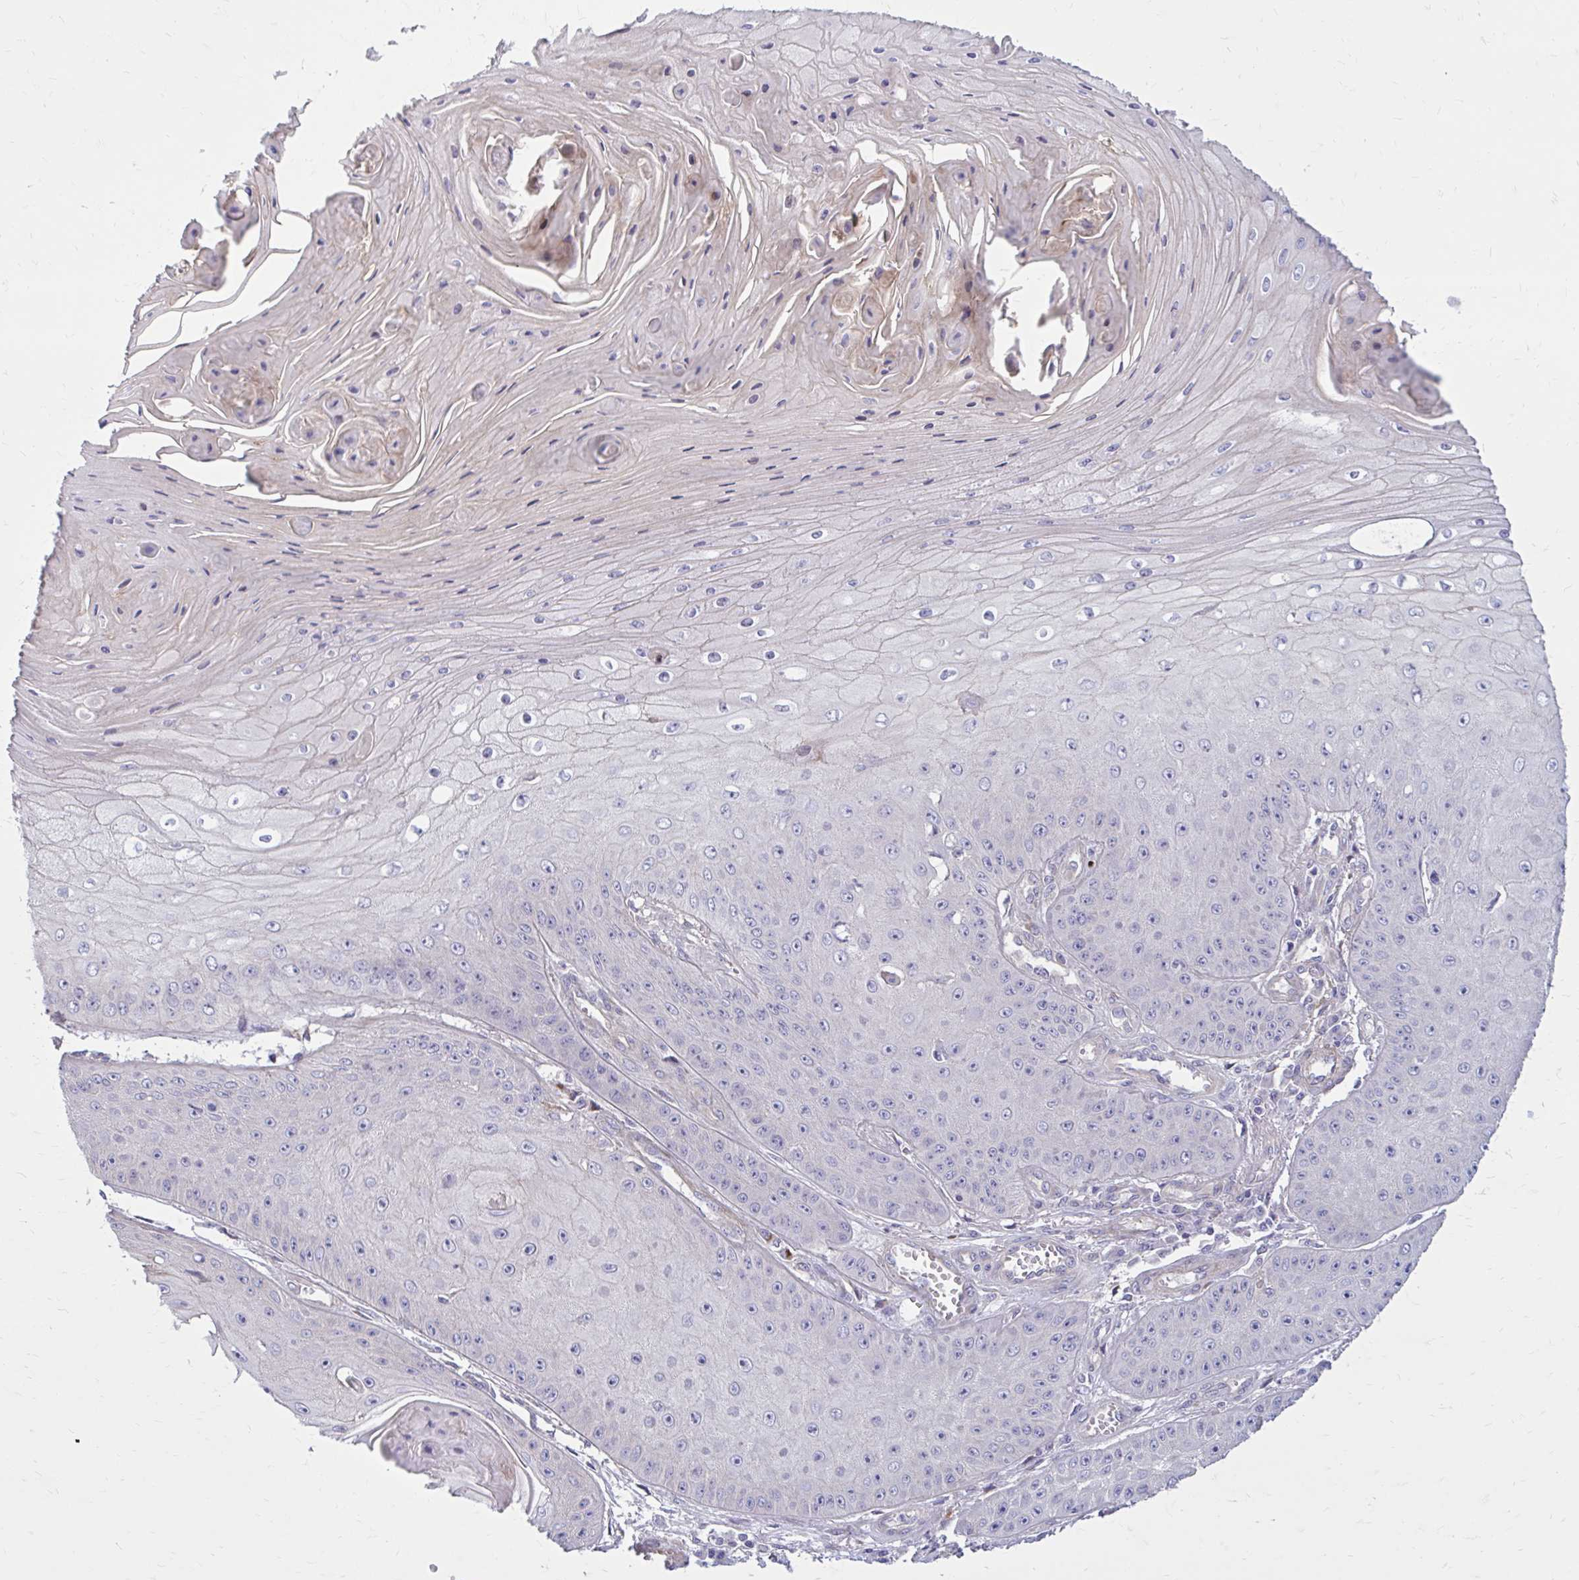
{"staining": {"intensity": "negative", "quantity": "none", "location": "none"}, "tissue": "skin cancer", "cell_type": "Tumor cells", "image_type": "cancer", "snomed": [{"axis": "morphology", "description": "Squamous cell carcinoma, NOS"}, {"axis": "topography", "description": "Skin"}], "caption": "Skin cancer stained for a protein using immunohistochemistry displays no staining tumor cells.", "gene": "FAP", "patient": {"sex": "male", "age": 70}}